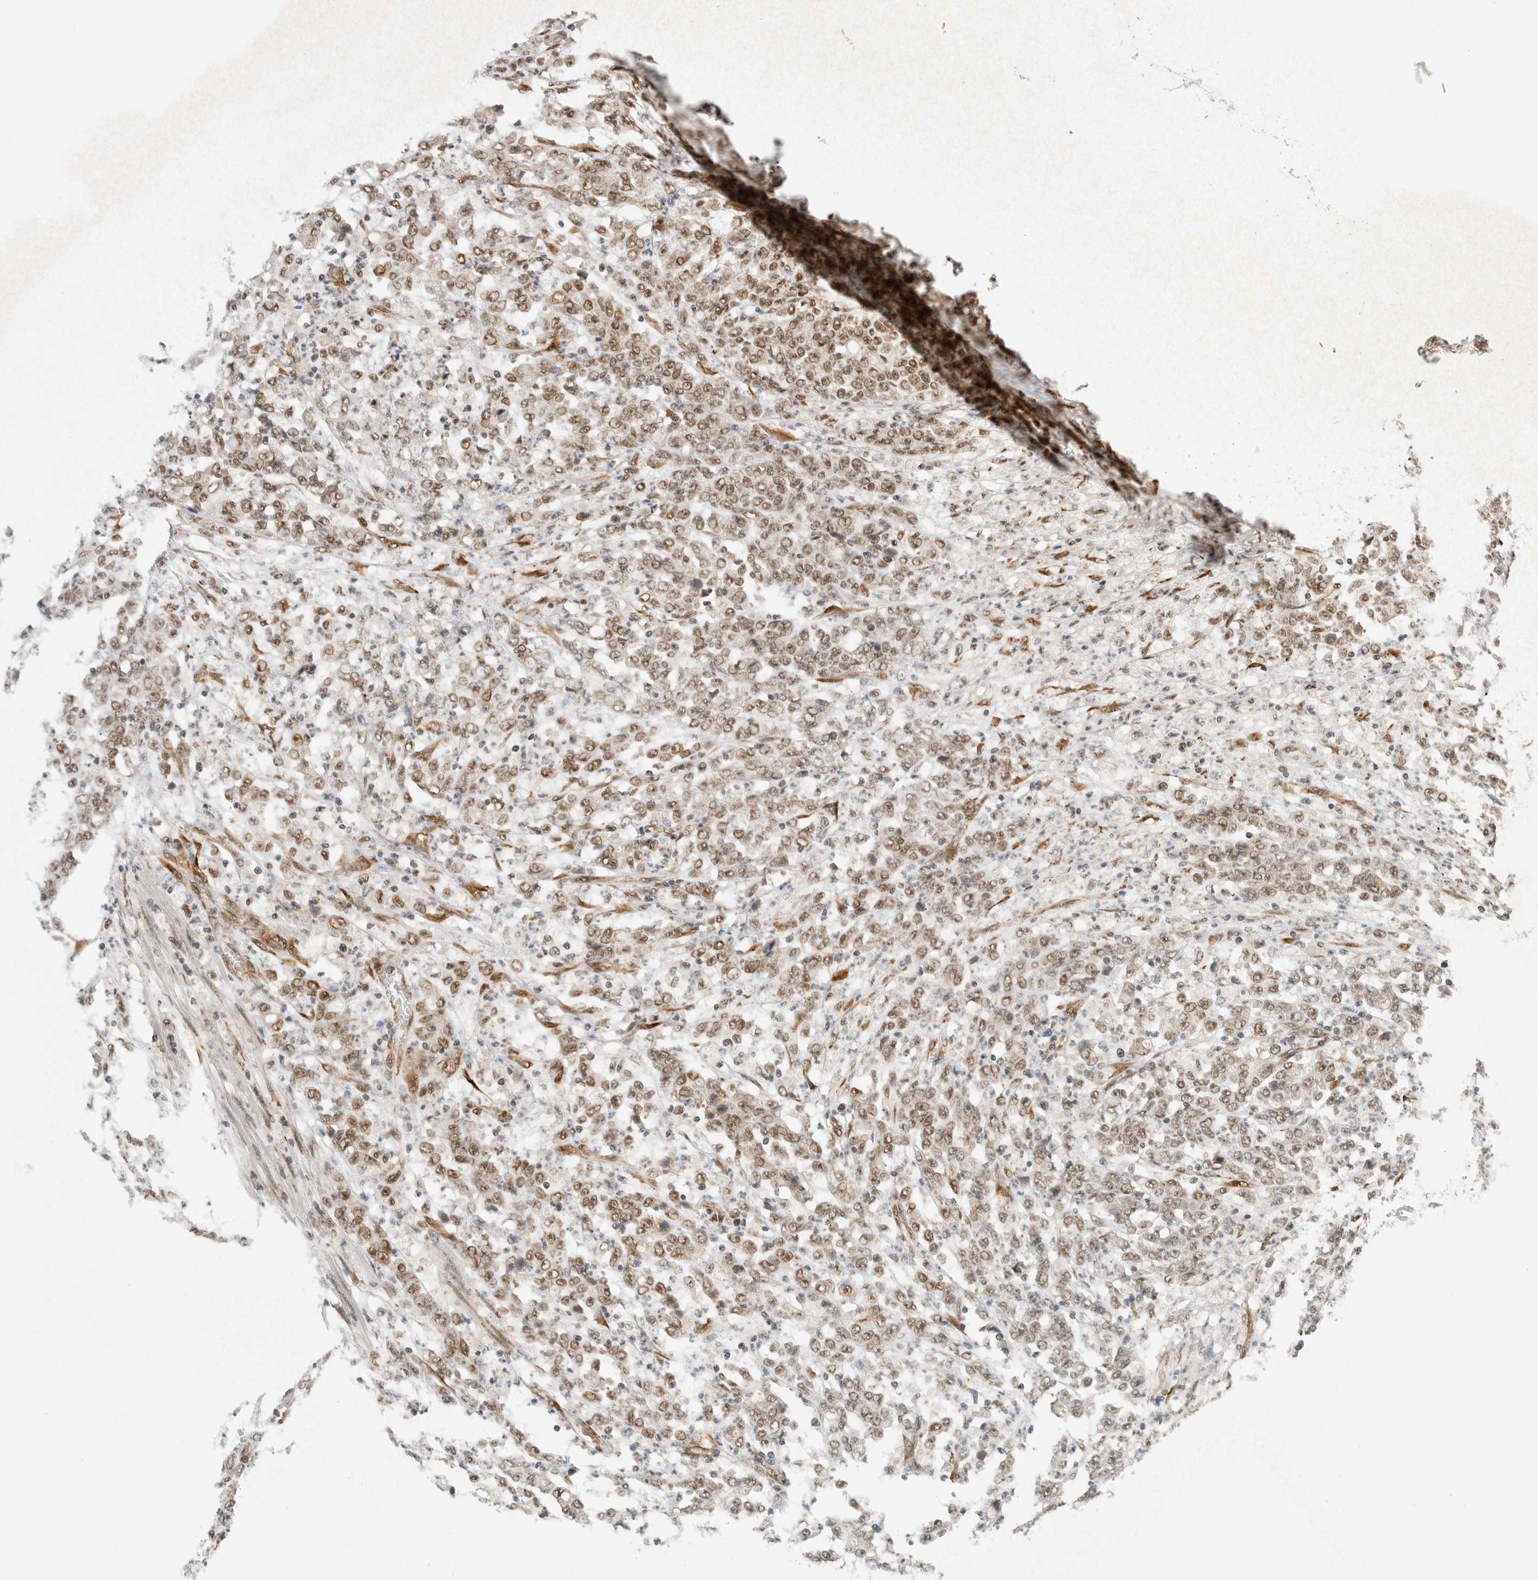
{"staining": {"intensity": "moderate", "quantity": "25%-75%", "location": "nuclear"}, "tissue": "stomach cancer", "cell_type": "Tumor cells", "image_type": "cancer", "snomed": [{"axis": "morphology", "description": "Adenocarcinoma, NOS"}, {"axis": "topography", "description": "Stomach, lower"}], "caption": "Immunohistochemical staining of adenocarcinoma (stomach) reveals medium levels of moderate nuclear expression in about 25%-75% of tumor cells. The protein is shown in brown color, while the nuclei are stained blue.", "gene": "DDX42", "patient": {"sex": "female", "age": 71}}